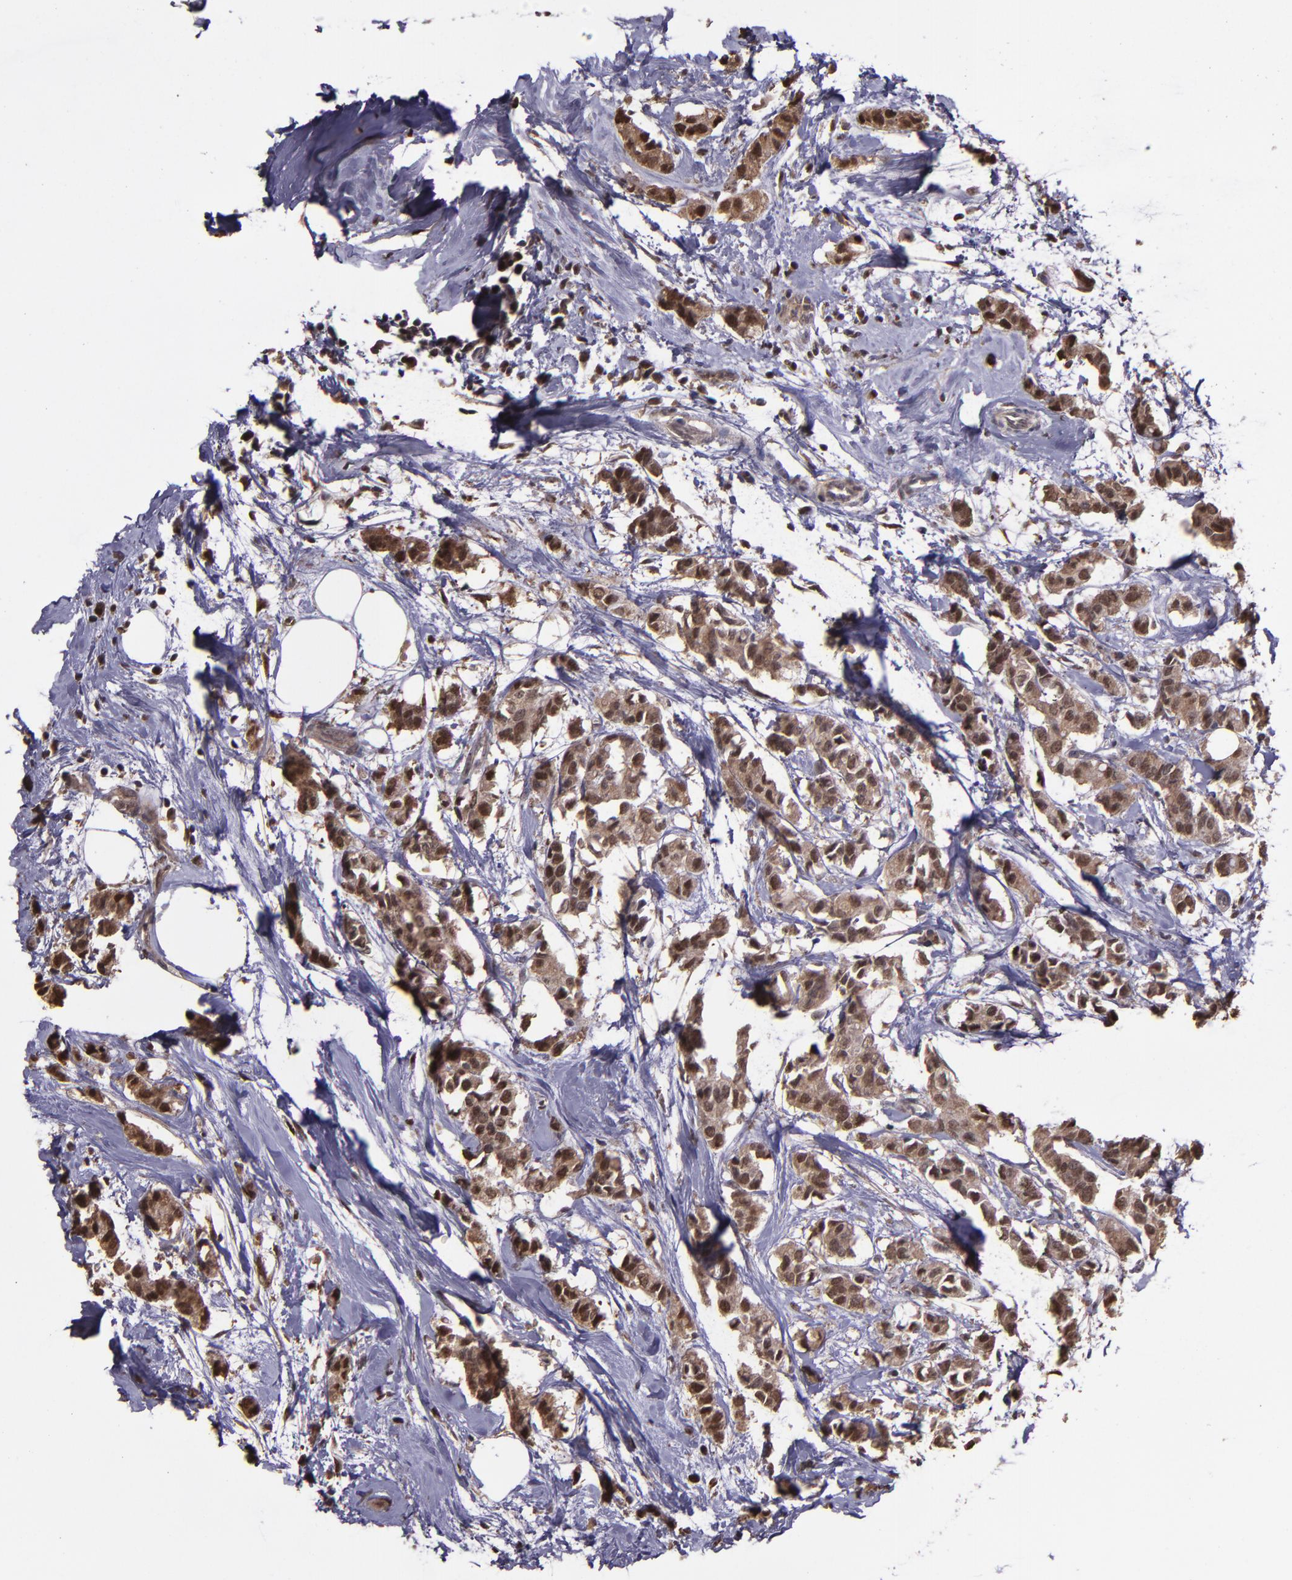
{"staining": {"intensity": "moderate", "quantity": ">75%", "location": "cytoplasmic/membranous,nuclear"}, "tissue": "breast cancer", "cell_type": "Tumor cells", "image_type": "cancer", "snomed": [{"axis": "morphology", "description": "Duct carcinoma"}, {"axis": "topography", "description": "Breast"}], "caption": "Brown immunohistochemical staining in human breast intraductal carcinoma exhibits moderate cytoplasmic/membranous and nuclear expression in about >75% of tumor cells.", "gene": "SERPINF2", "patient": {"sex": "female", "age": 84}}